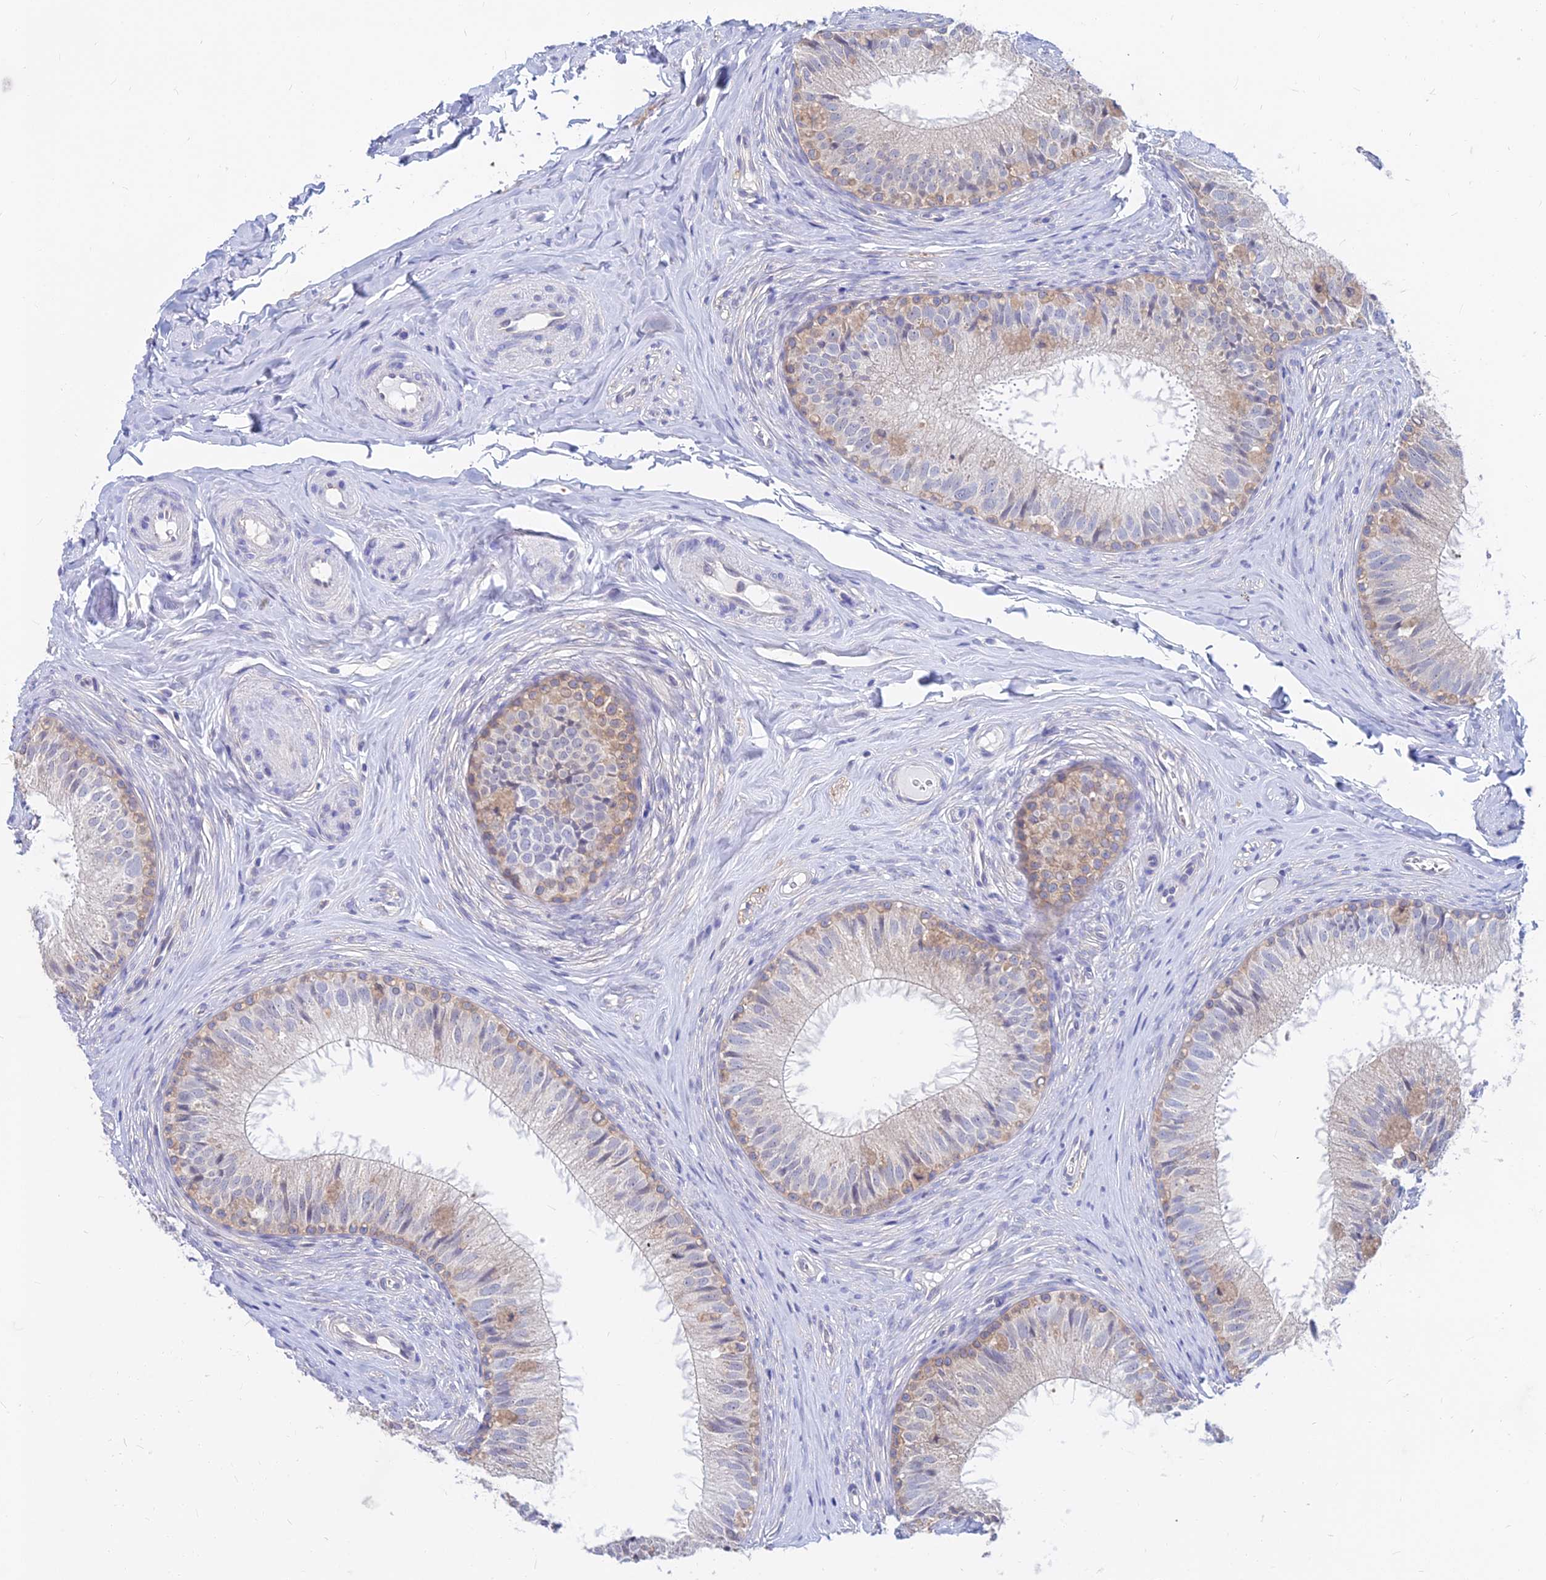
{"staining": {"intensity": "weak", "quantity": "25%-75%", "location": "cytoplasmic/membranous"}, "tissue": "epididymis", "cell_type": "Glandular cells", "image_type": "normal", "snomed": [{"axis": "morphology", "description": "Normal tissue, NOS"}, {"axis": "topography", "description": "Epididymis"}], "caption": "Immunohistochemistry (IHC) (DAB (3,3'-diaminobenzidine)) staining of benign human epididymis shows weak cytoplasmic/membranous protein staining in approximately 25%-75% of glandular cells.", "gene": "B3GALT4", "patient": {"sex": "male", "age": 34}}